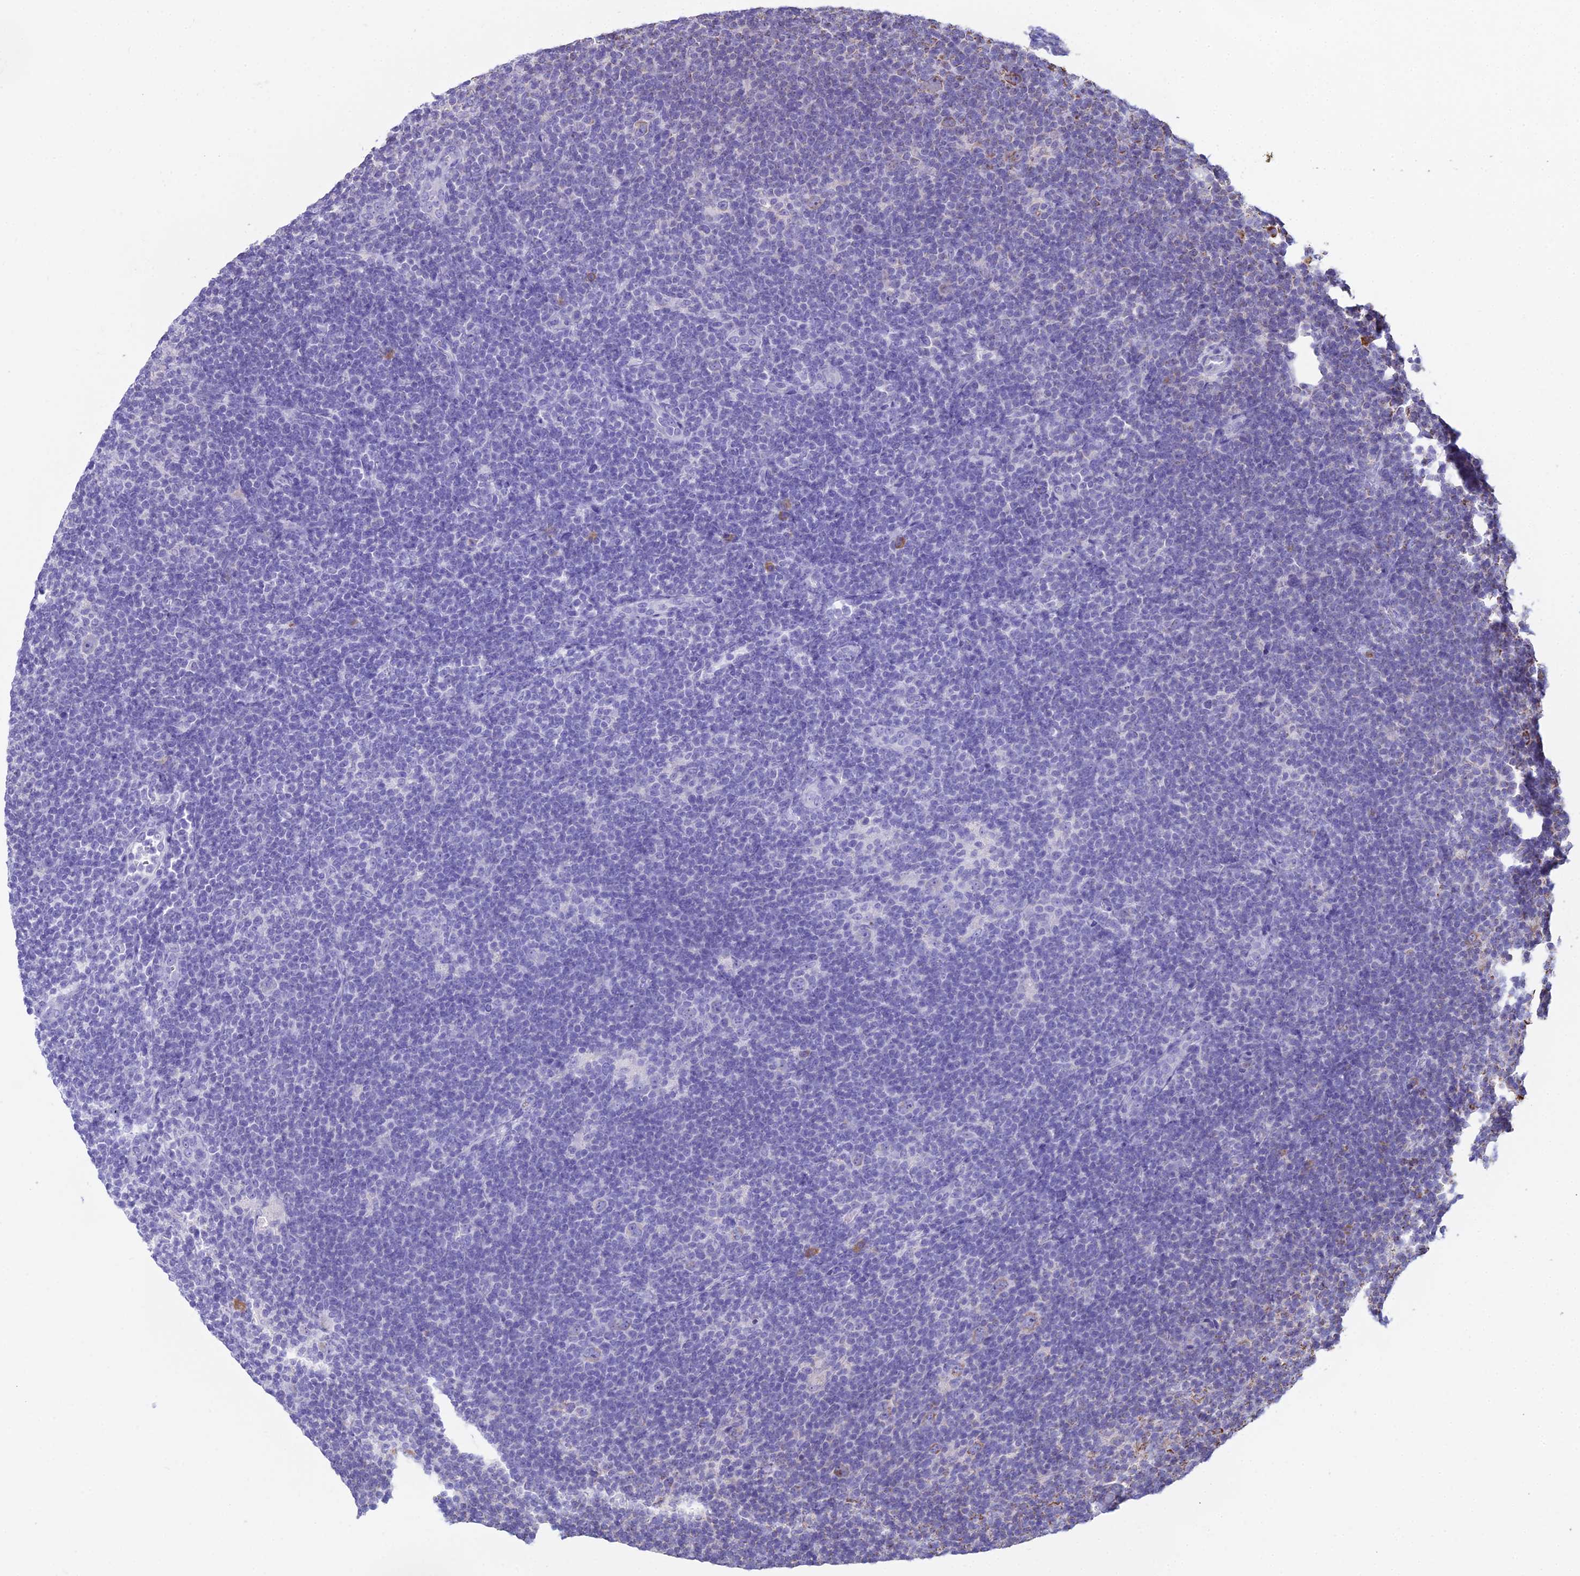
{"staining": {"intensity": "moderate", "quantity": "<25%", "location": "cytoplasmic/membranous"}, "tissue": "lymphoma", "cell_type": "Tumor cells", "image_type": "cancer", "snomed": [{"axis": "morphology", "description": "Hodgkin's disease, NOS"}, {"axis": "topography", "description": "Lymph node"}], "caption": "Human lymphoma stained with a protein marker displays moderate staining in tumor cells.", "gene": "OR2W3", "patient": {"sex": "female", "age": 57}}